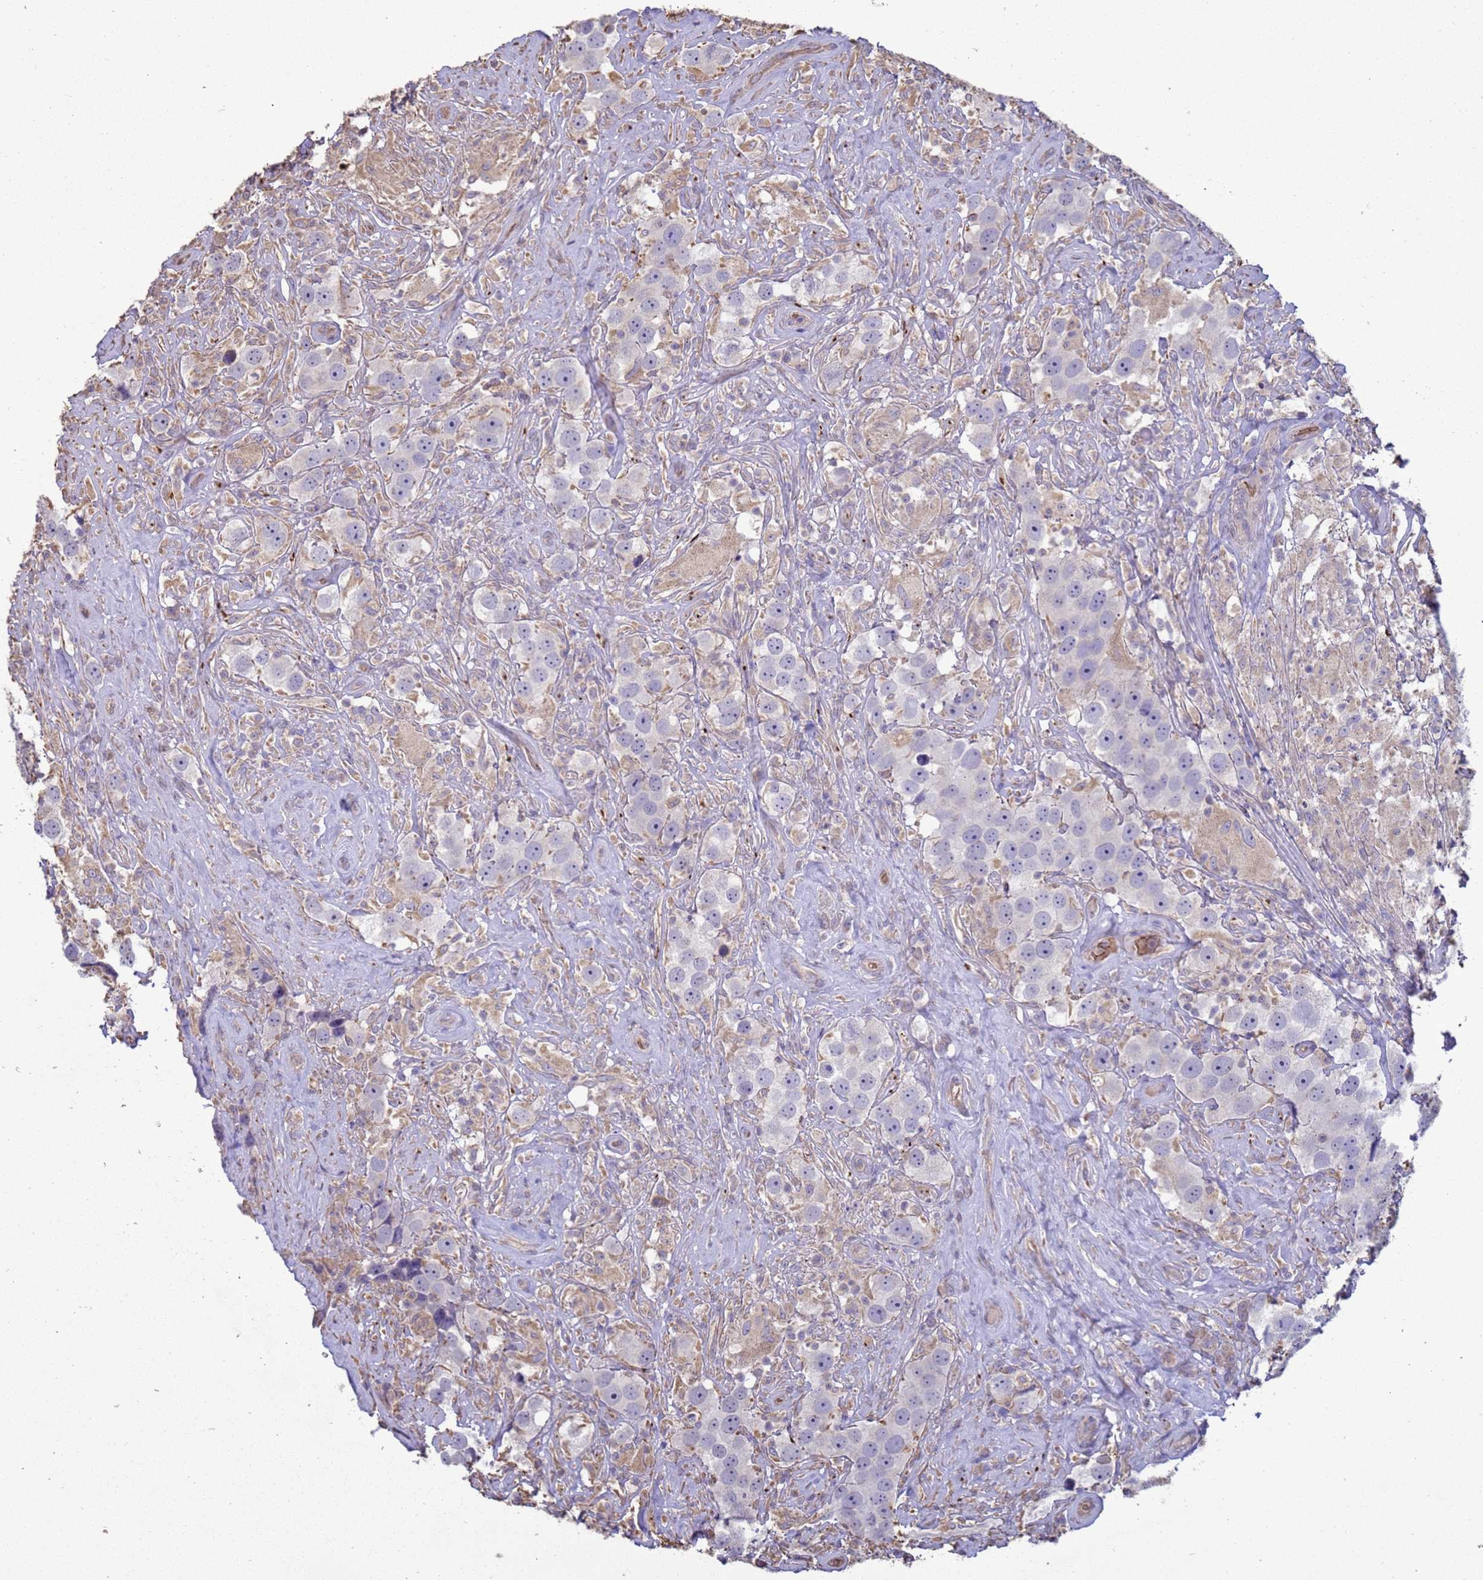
{"staining": {"intensity": "negative", "quantity": "none", "location": "none"}, "tissue": "testis cancer", "cell_type": "Tumor cells", "image_type": "cancer", "snomed": [{"axis": "morphology", "description": "Seminoma, NOS"}, {"axis": "topography", "description": "Testis"}], "caption": "Immunohistochemical staining of seminoma (testis) reveals no significant staining in tumor cells.", "gene": "SGIP1", "patient": {"sex": "male", "age": 49}}